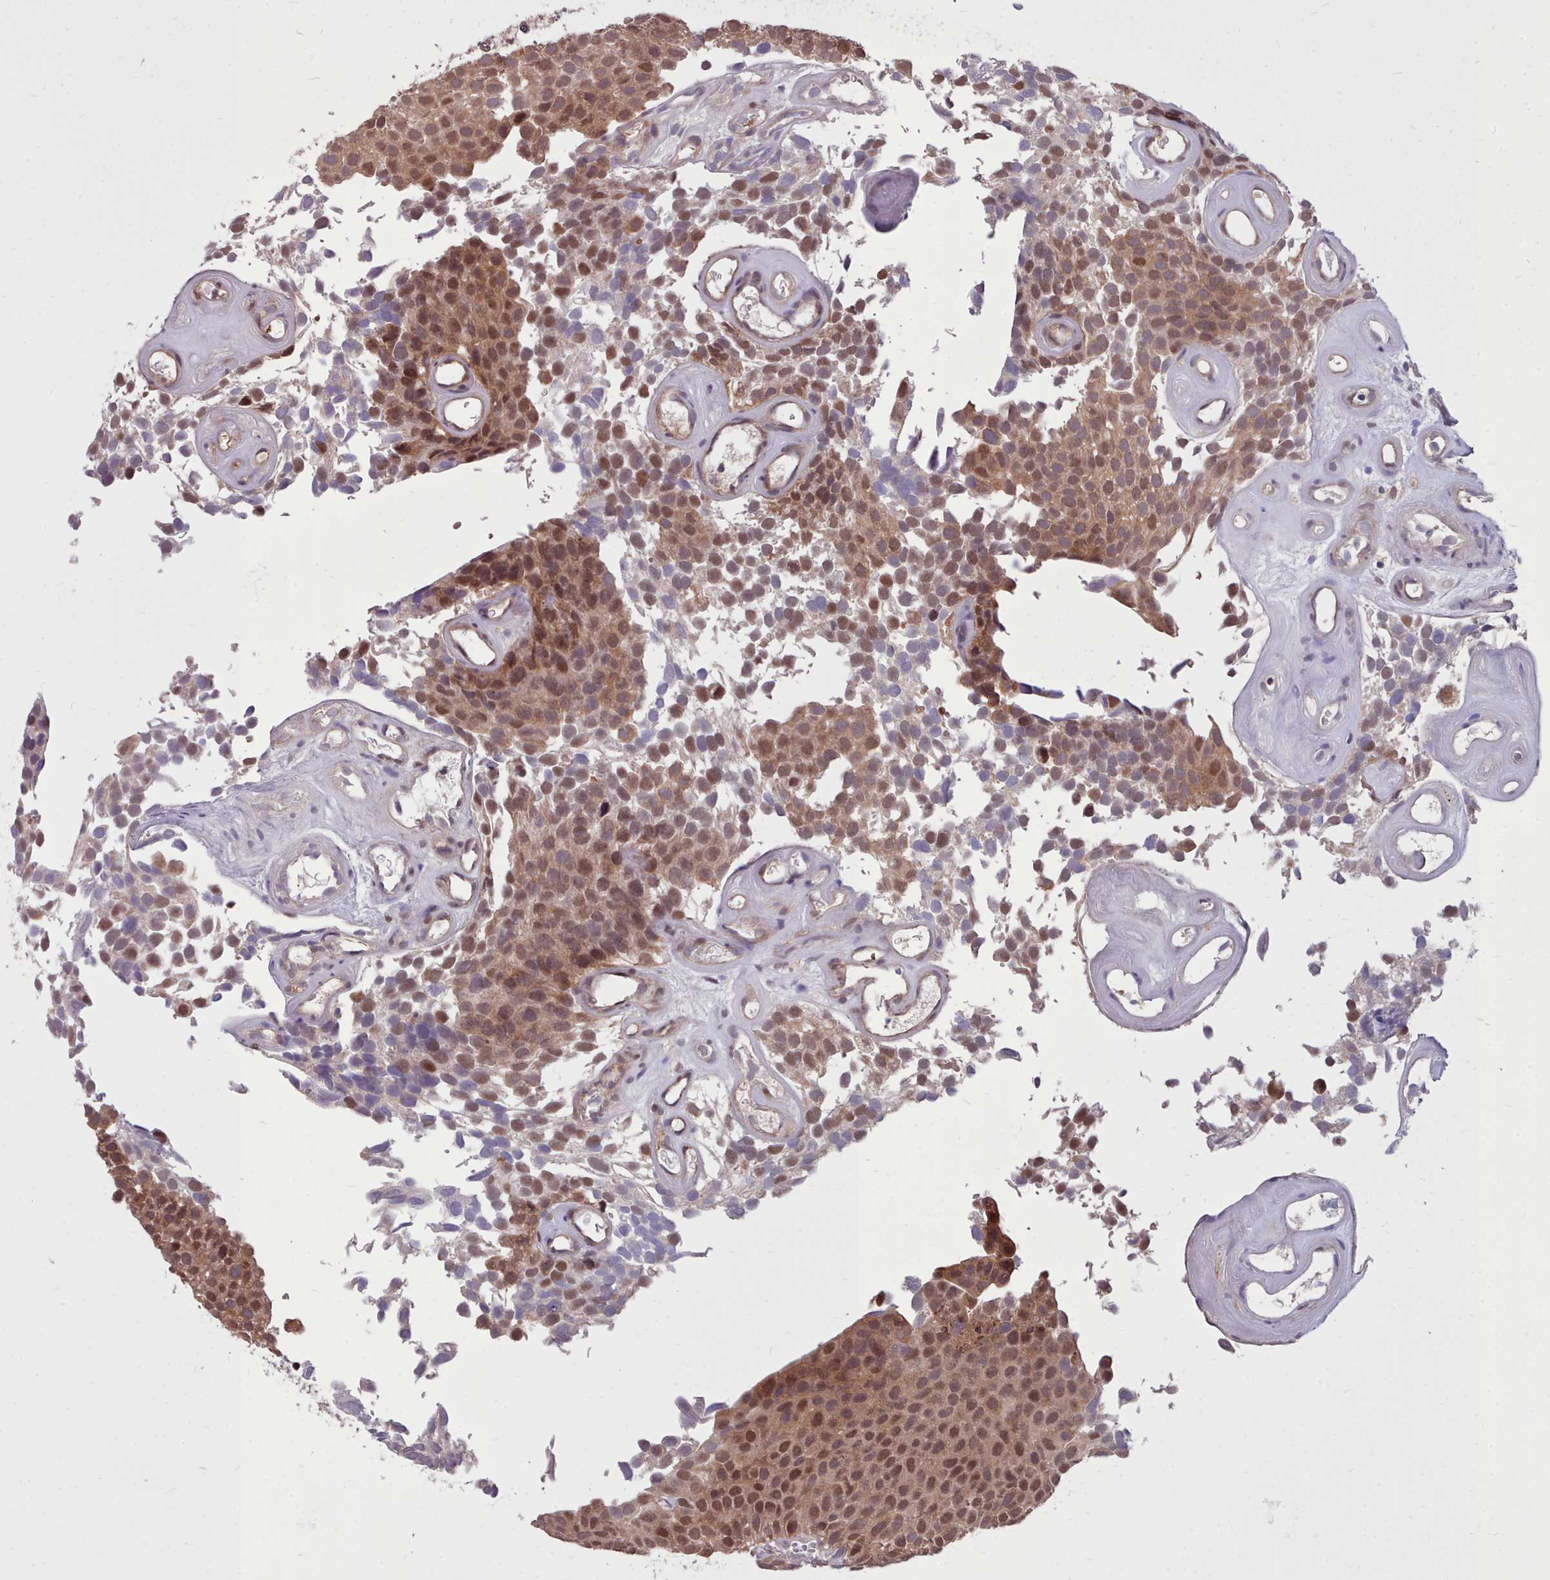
{"staining": {"intensity": "moderate", "quantity": ">75%", "location": "cytoplasmic/membranous,nuclear"}, "tissue": "urothelial cancer", "cell_type": "Tumor cells", "image_type": "cancer", "snomed": [{"axis": "morphology", "description": "Urothelial carcinoma, Low grade"}, {"axis": "topography", "description": "Urinary bladder"}], "caption": "About >75% of tumor cells in human urothelial cancer show moderate cytoplasmic/membranous and nuclear protein expression as visualized by brown immunohistochemical staining.", "gene": "AHCY", "patient": {"sex": "male", "age": 89}}